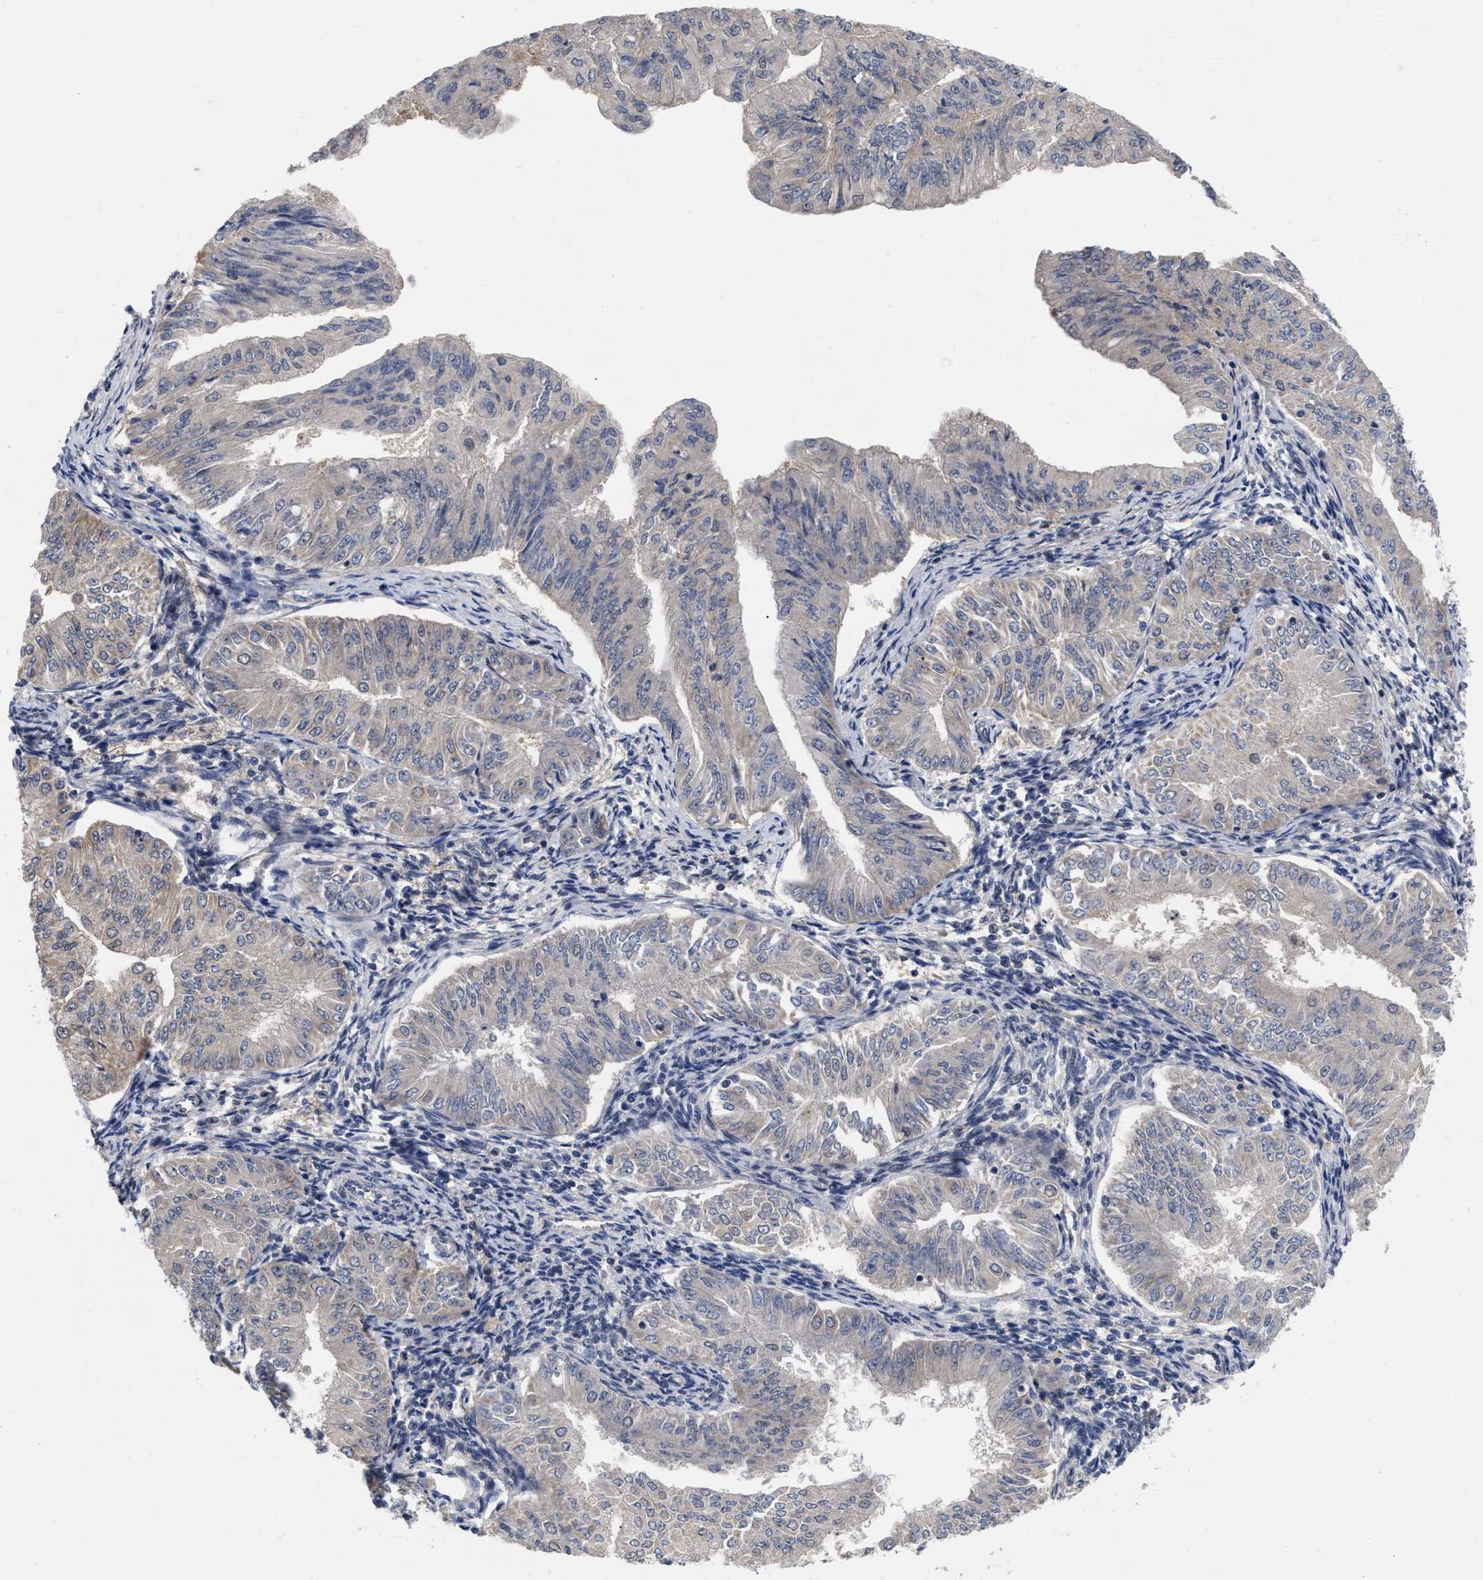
{"staining": {"intensity": "weak", "quantity": "25%-75%", "location": "cytoplasmic/membranous"}, "tissue": "endometrial cancer", "cell_type": "Tumor cells", "image_type": "cancer", "snomed": [{"axis": "morphology", "description": "Normal tissue, NOS"}, {"axis": "morphology", "description": "Adenocarcinoma, NOS"}, {"axis": "topography", "description": "Endometrium"}], "caption": "An IHC histopathology image of tumor tissue is shown. Protein staining in brown labels weak cytoplasmic/membranous positivity in endometrial cancer within tumor cells. The staining was performed using DAB to visualize the protein expression in brown, while the nuclei were stained in blue with hematoxylin (Magnification: 20x).", "gene": "CCN5", "patient": {"sex": "female", "age": 53}}